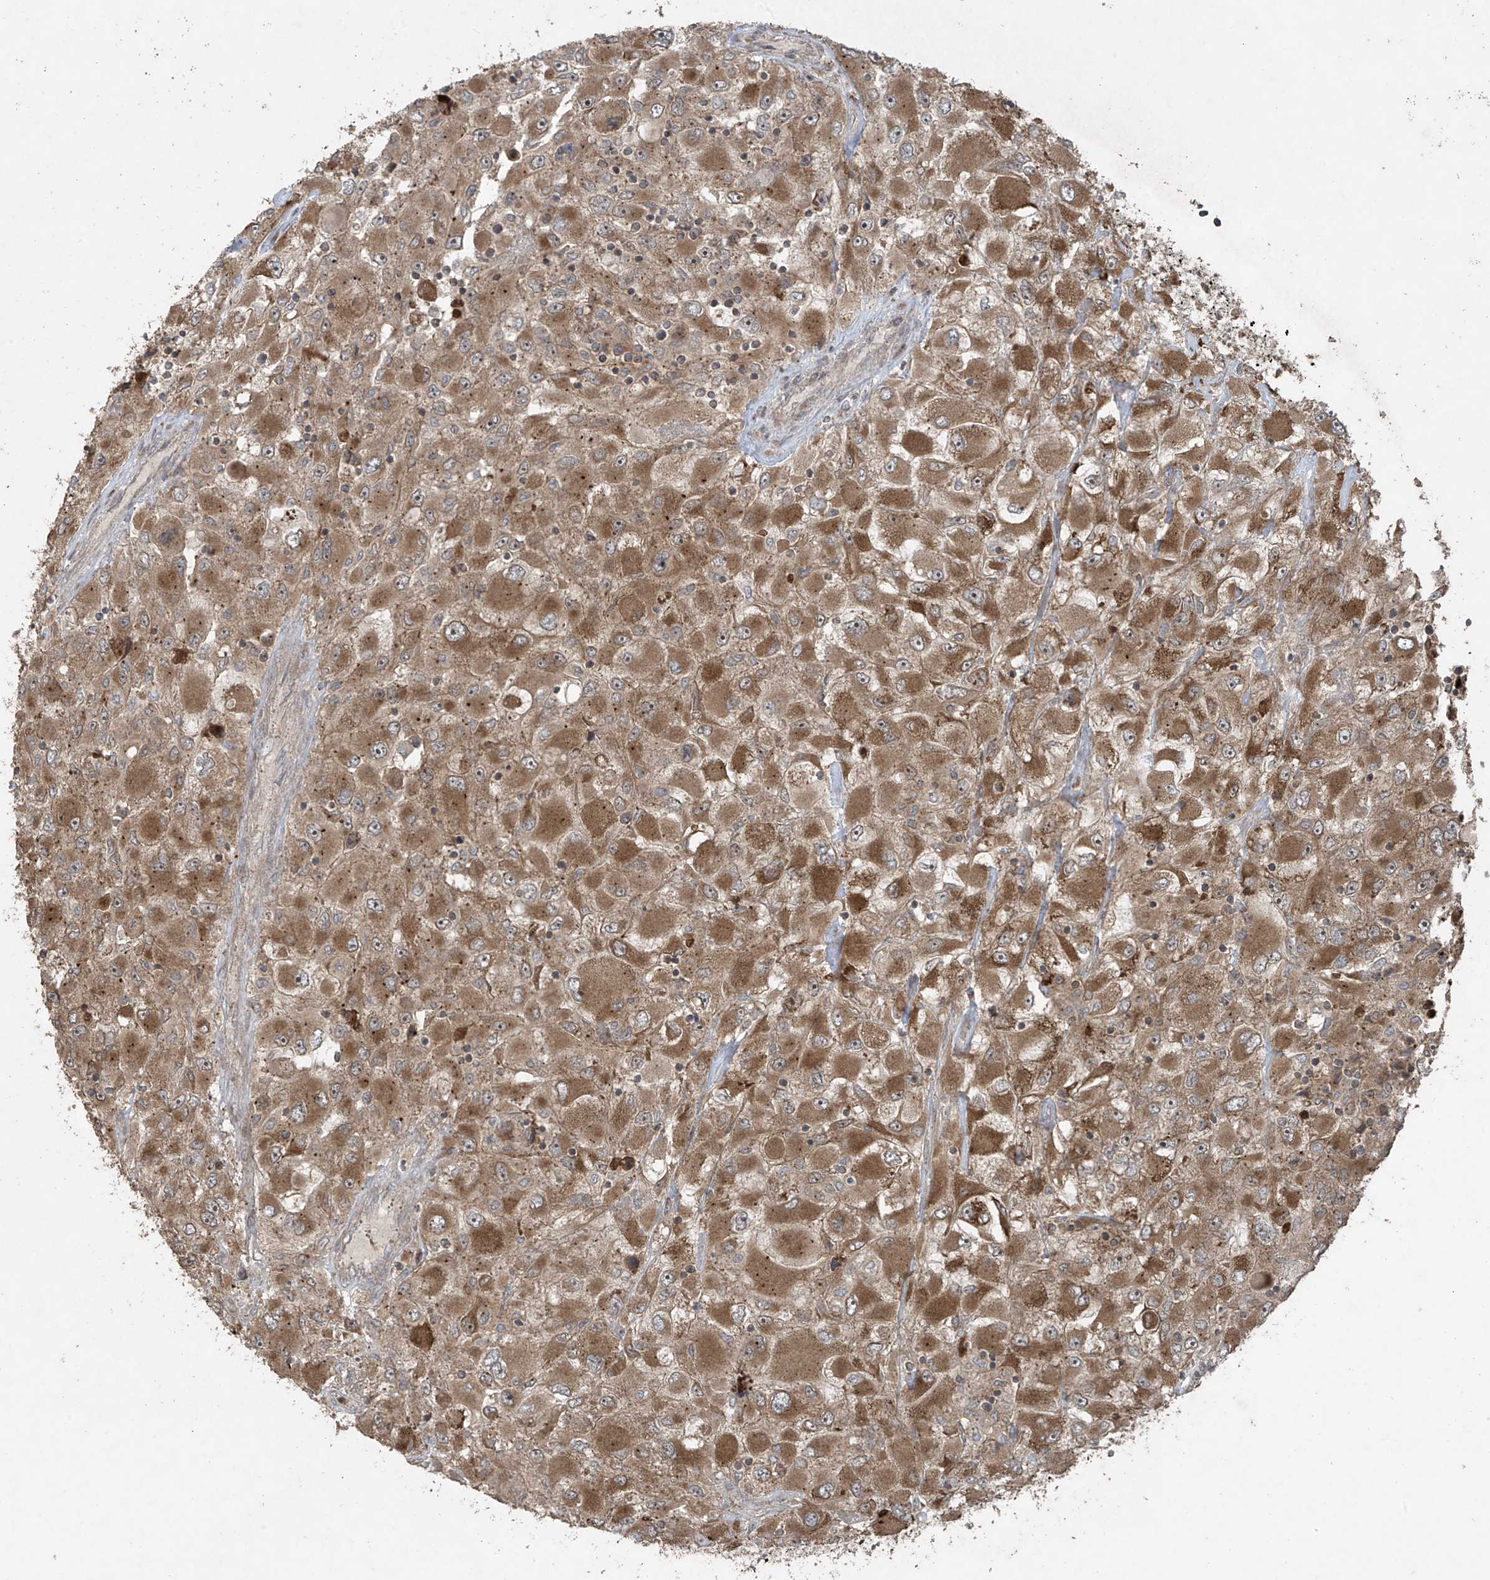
{"staining": {"intensity": "moderate", "quantity": ">75%", "location": "cytoplasmic/membranous"}, "tissue": "renal cancer", "cell_type": "Tumor cells", "image_type": "cancer", "snomed": [{"axis": "morphology", "description": "Adenocarcinoma, NOS"}, {"axis": "topography", "description": "Kidney"}], "caption": "The image demonstrates immunohistochemical staining of renal cancer (adenocarcinoma). There is moderate cytoplasmic/membranous positivity is present in about >75% of tumor cells.", "gene": "PGPEP1", "patient": {"sex": "female", "age": 52}}